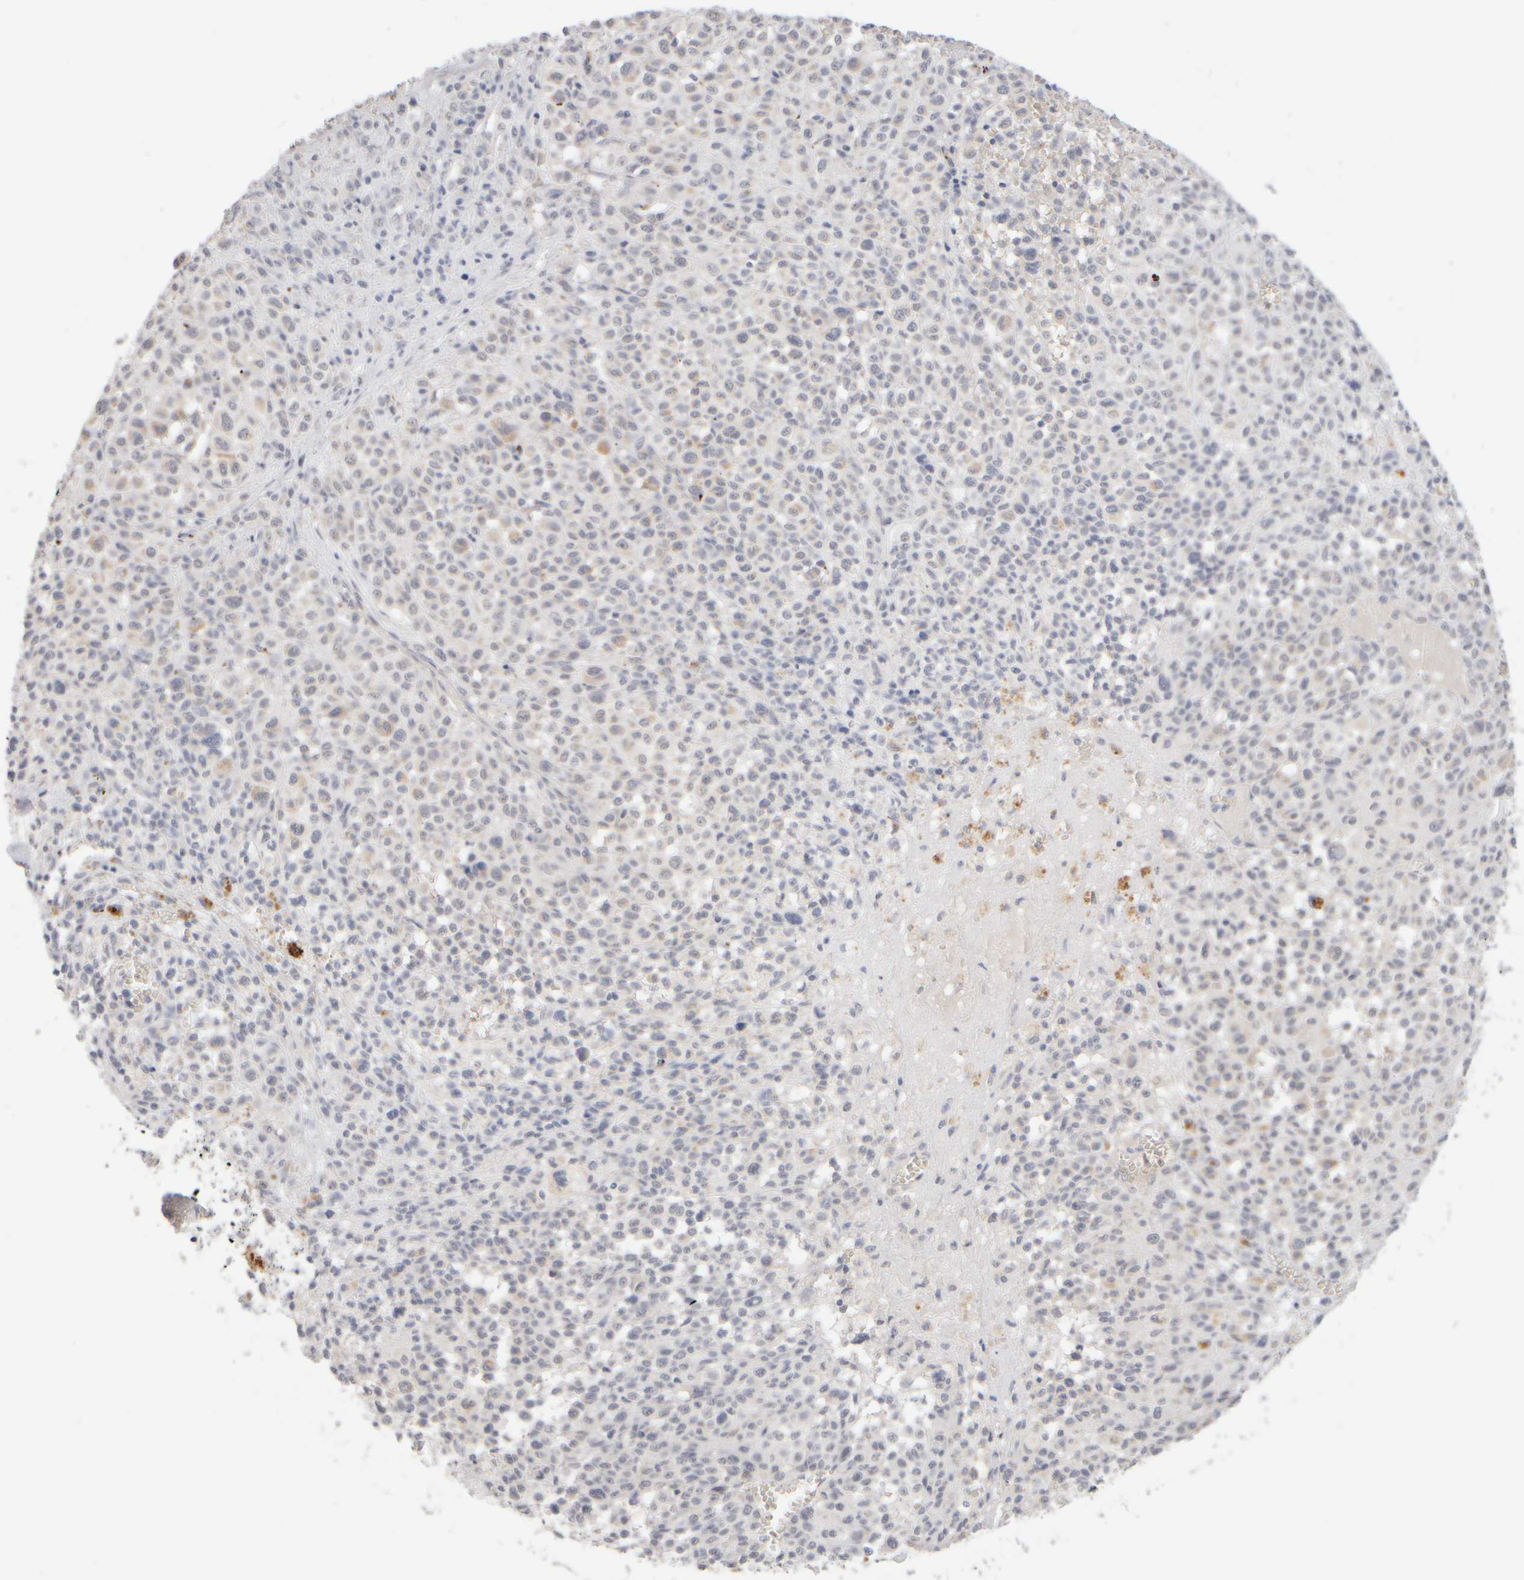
{"staining": {"intensity": "negative", "quantity": "none", "location": "none"}, "tissue": "melanoma", "cell_type": "Tumor cells", "image_type": "cancer", "snomed": [{"axis": "morphology", "description": "Malignant melanoma, Metastatic site"}, {"axis": "topography", "description": "Skin"}], "caption": "Tumor cells are negative for protein expression in human melanoma. (DAB (3,3'-diaminobenzidine) immunohistochemistry (IHC), high magnification).", "gene": "ZNF112", "patient": {"sex": "female", "age": 74}}